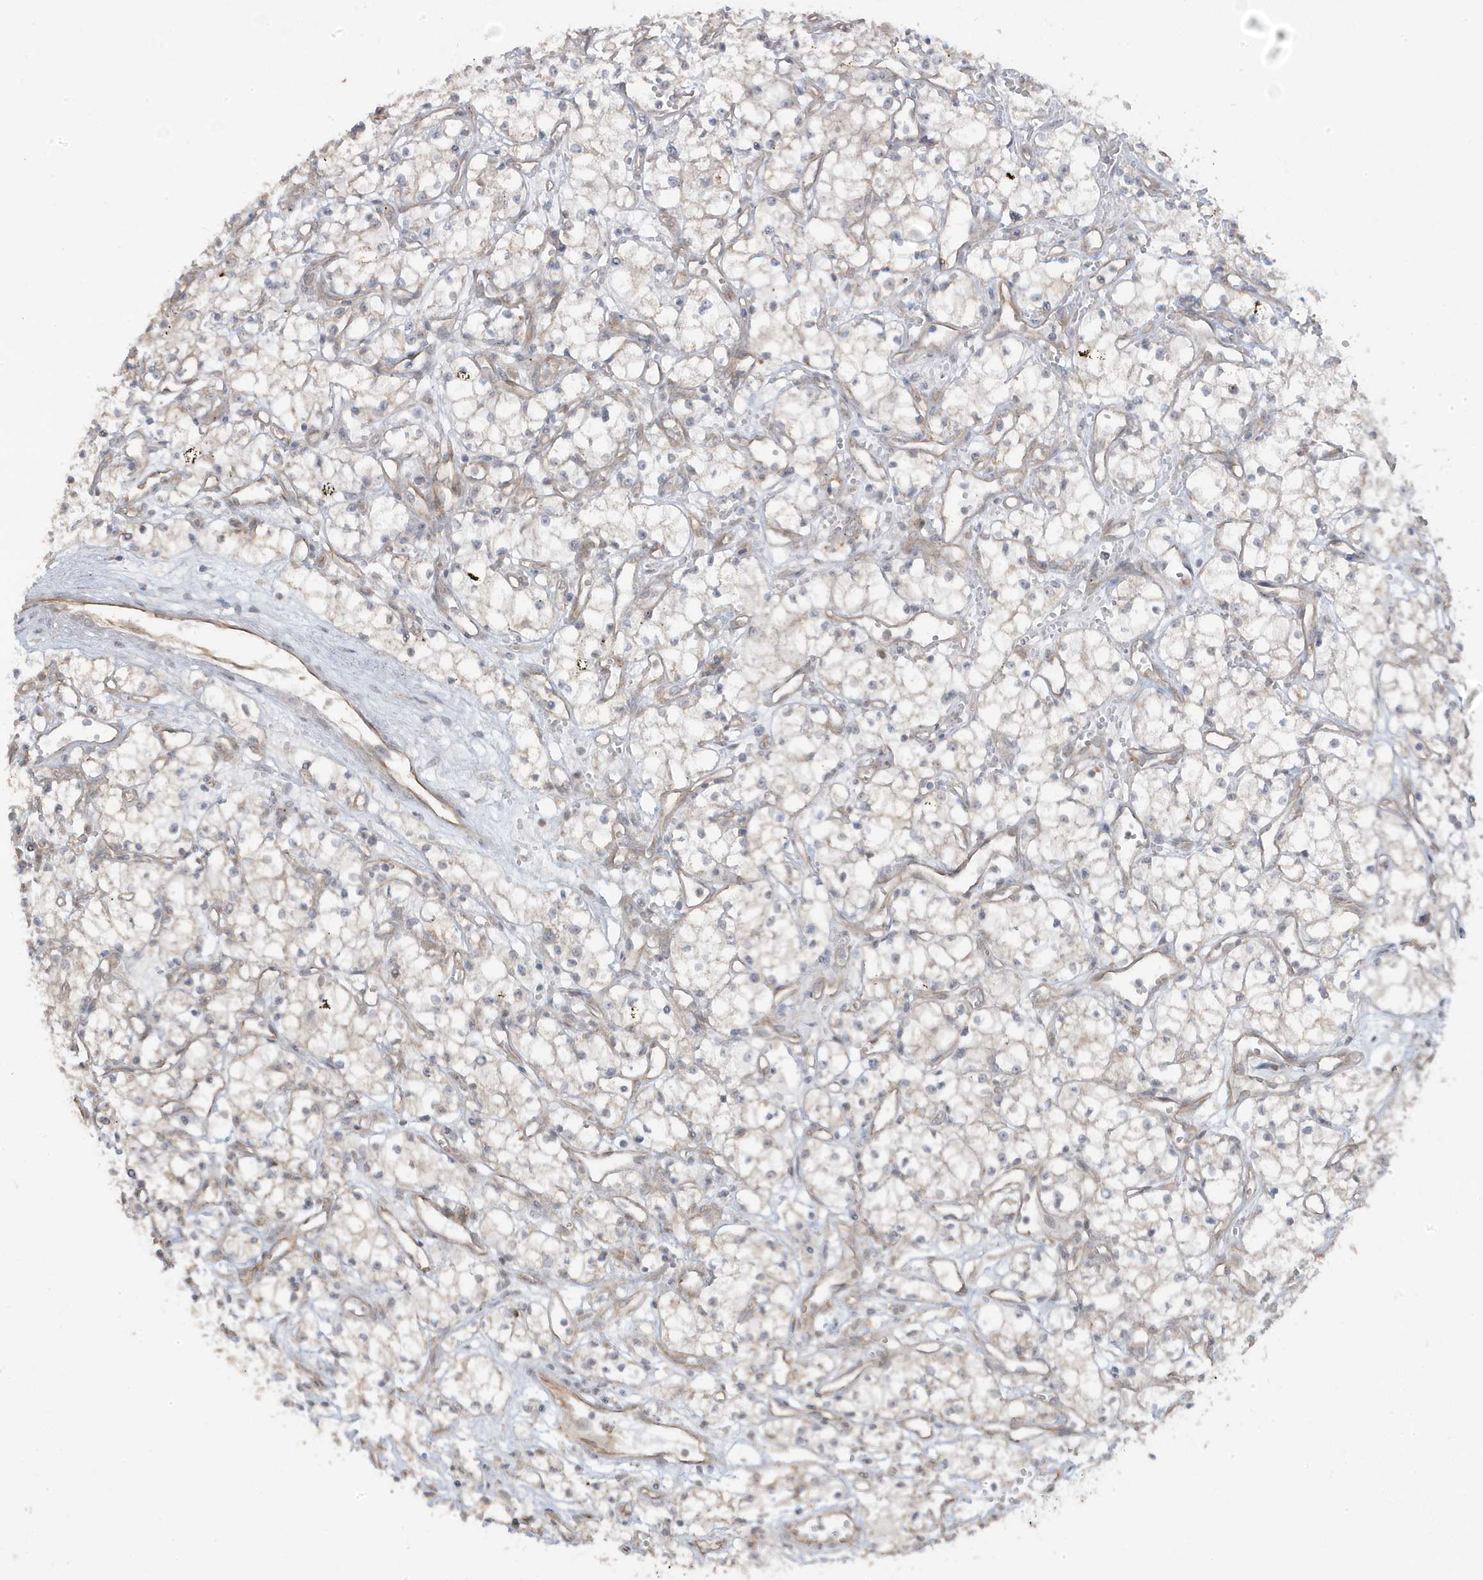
{"staining": {"intensity": "negative", "quantity": "none", "location": "none"}, "tissue": "renal cancer", "cell_type": "Tumor cells", "image_type": "cancer", "snomed": [{"axis": "morphology", "description": "Adenocarcinoma, NOS"}, {"axis": "topography", "description": "Kidney"}], "caption": "An IHC photomicrograph of adenocarcinoma (renal) is shown. There is no staining in tumor cells of adenocarcinoma (renal).", "gene": "DNAJC12", "patient": {"sex": "male", "age": 59}}